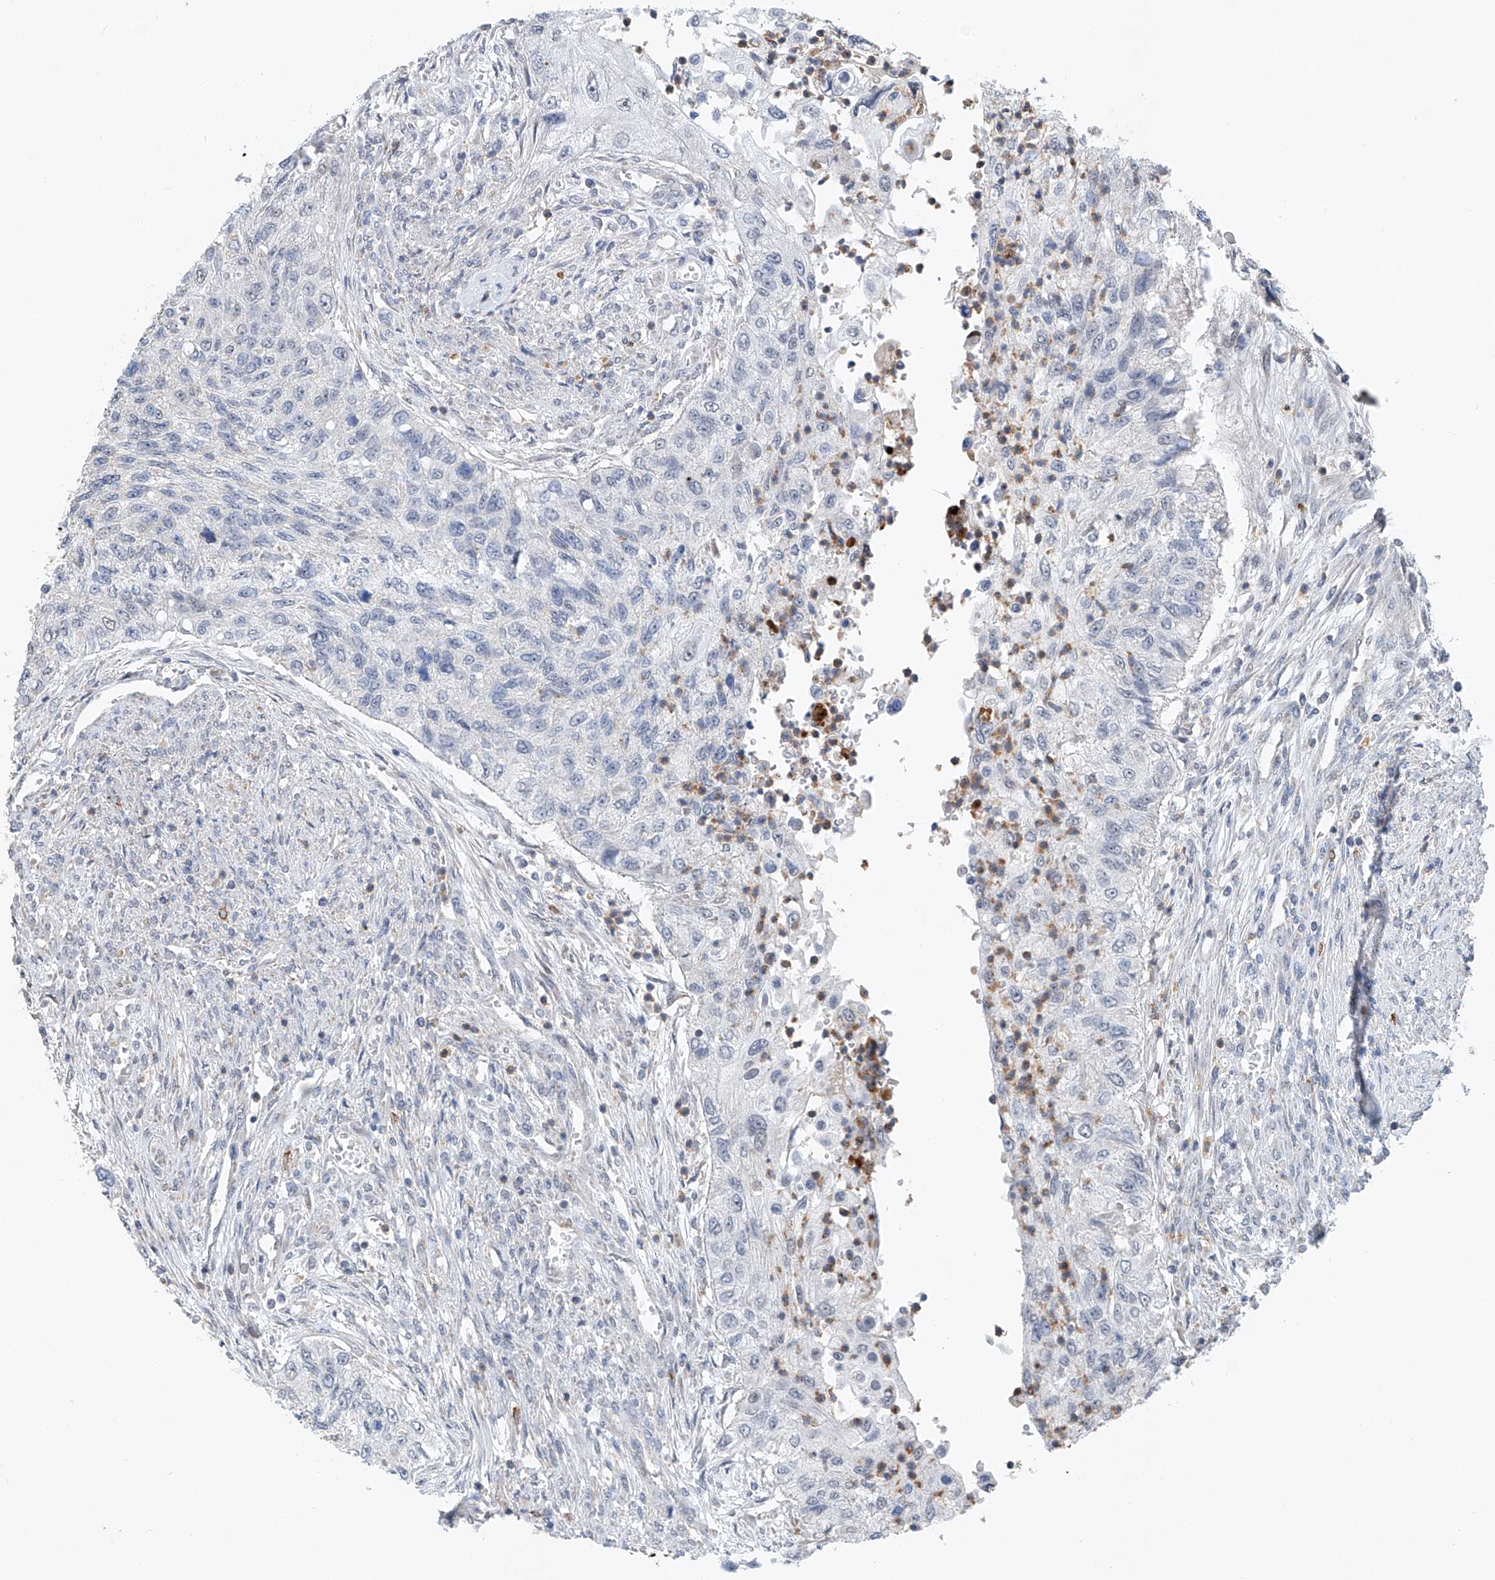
{"staining": {"intensity": "negative", "quantity": "none", "location": "none"}, "tissue": "urothelial cancer", "cell_type": "Tumor cells", "image_type": "cancer", "snomed": [{"axis": "morphology", "description": "Urothelial carcinoma, High grade"}, {"axis": "topography", "description": "Urinary bladder"}], "caption": "The image reveals no significant expression in tumor cells of urothelial carcinoma (high-grade). (DAB immunohistochemistry (IHC), high magnification).", "gene": "KLF15", "patient": {"sex": "female", "age": 60}}